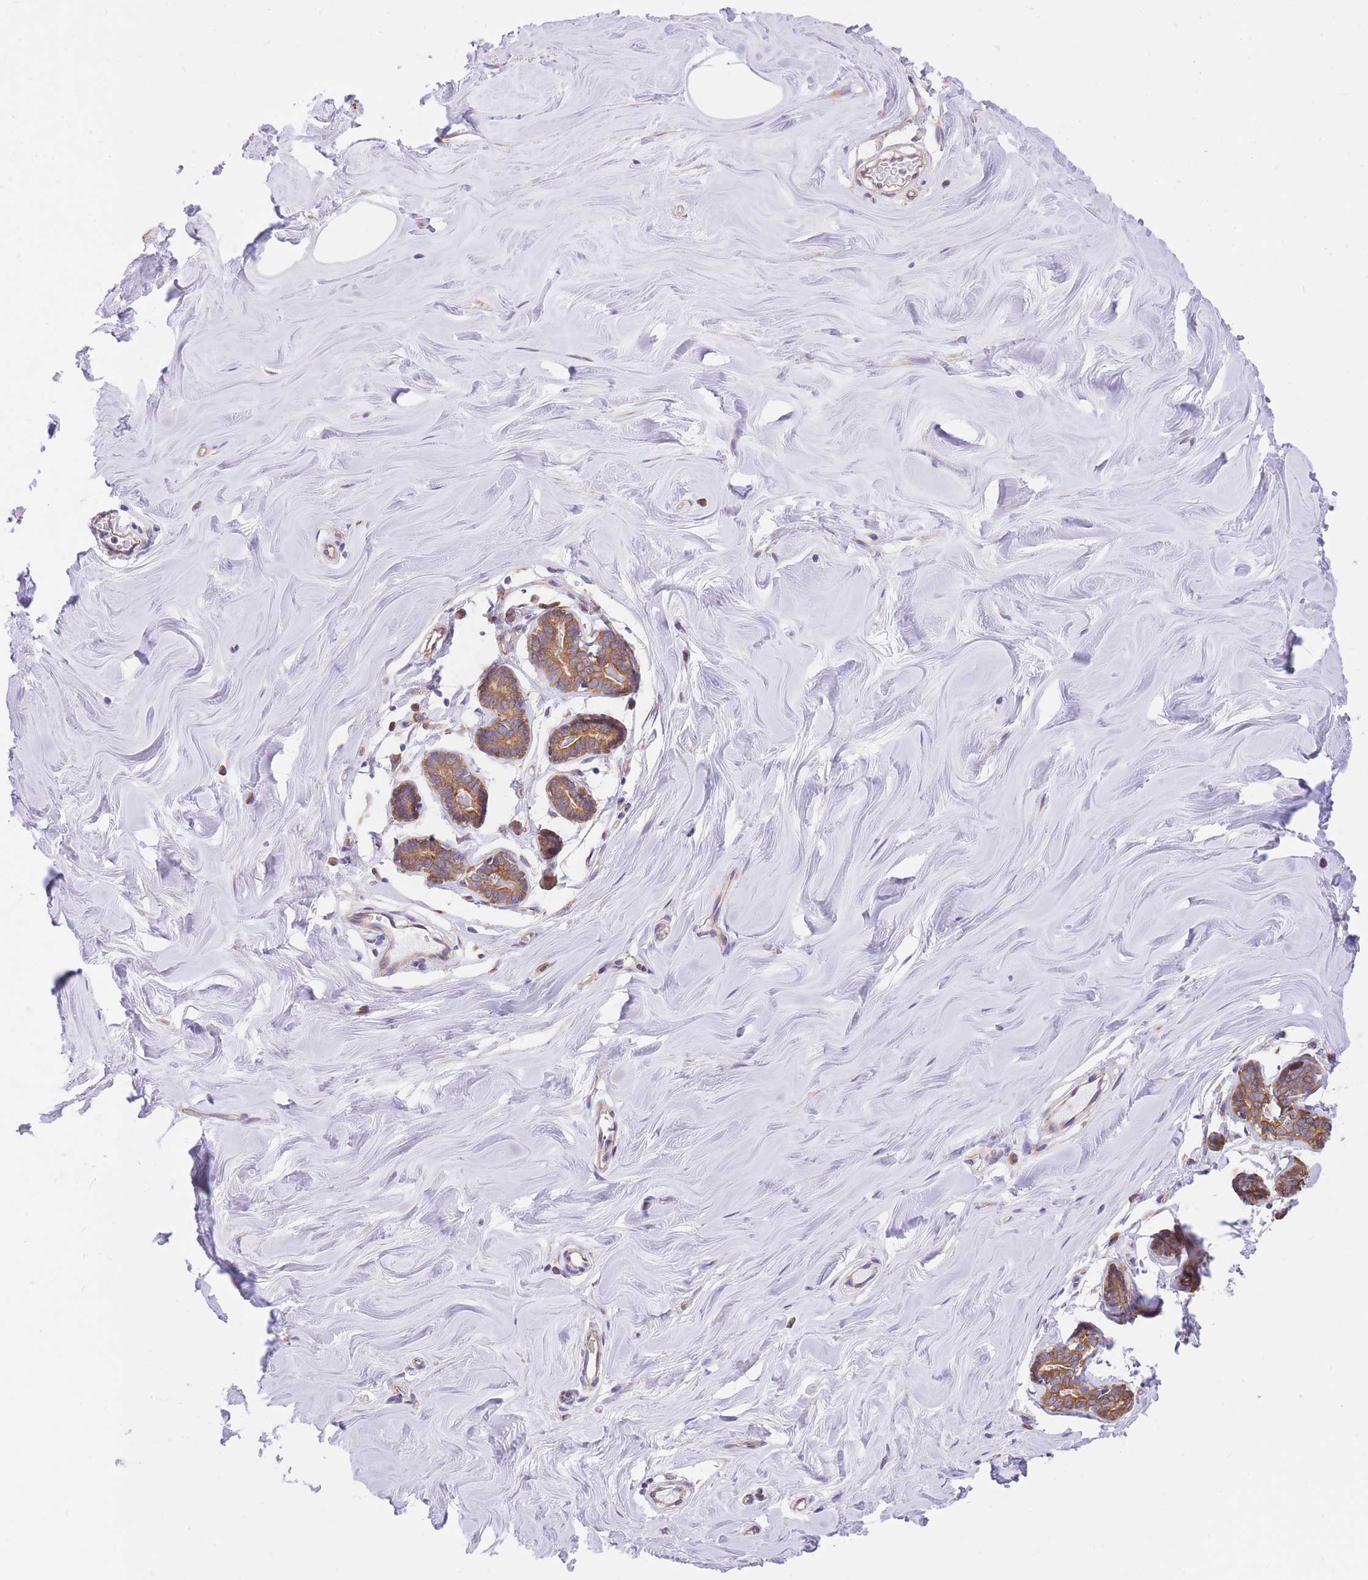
{"staining": {"intensity": "negative", "quantity": "none", "location": "none"}, "tissue": "breast", "cell_type": "Adipocytes", "image_type": "normal", "snomed": [{"axis": "morphology", "description": "Normal tissue, NOS"}, {"axis": "topography", "description": "Breast"}], "caption": "An immunohistochemistry image of unremarkable breast is shown. There is no staining in adipocytes of breast.", "gene": "GBP7", "patient": {"sex": "female", "age": 25}}